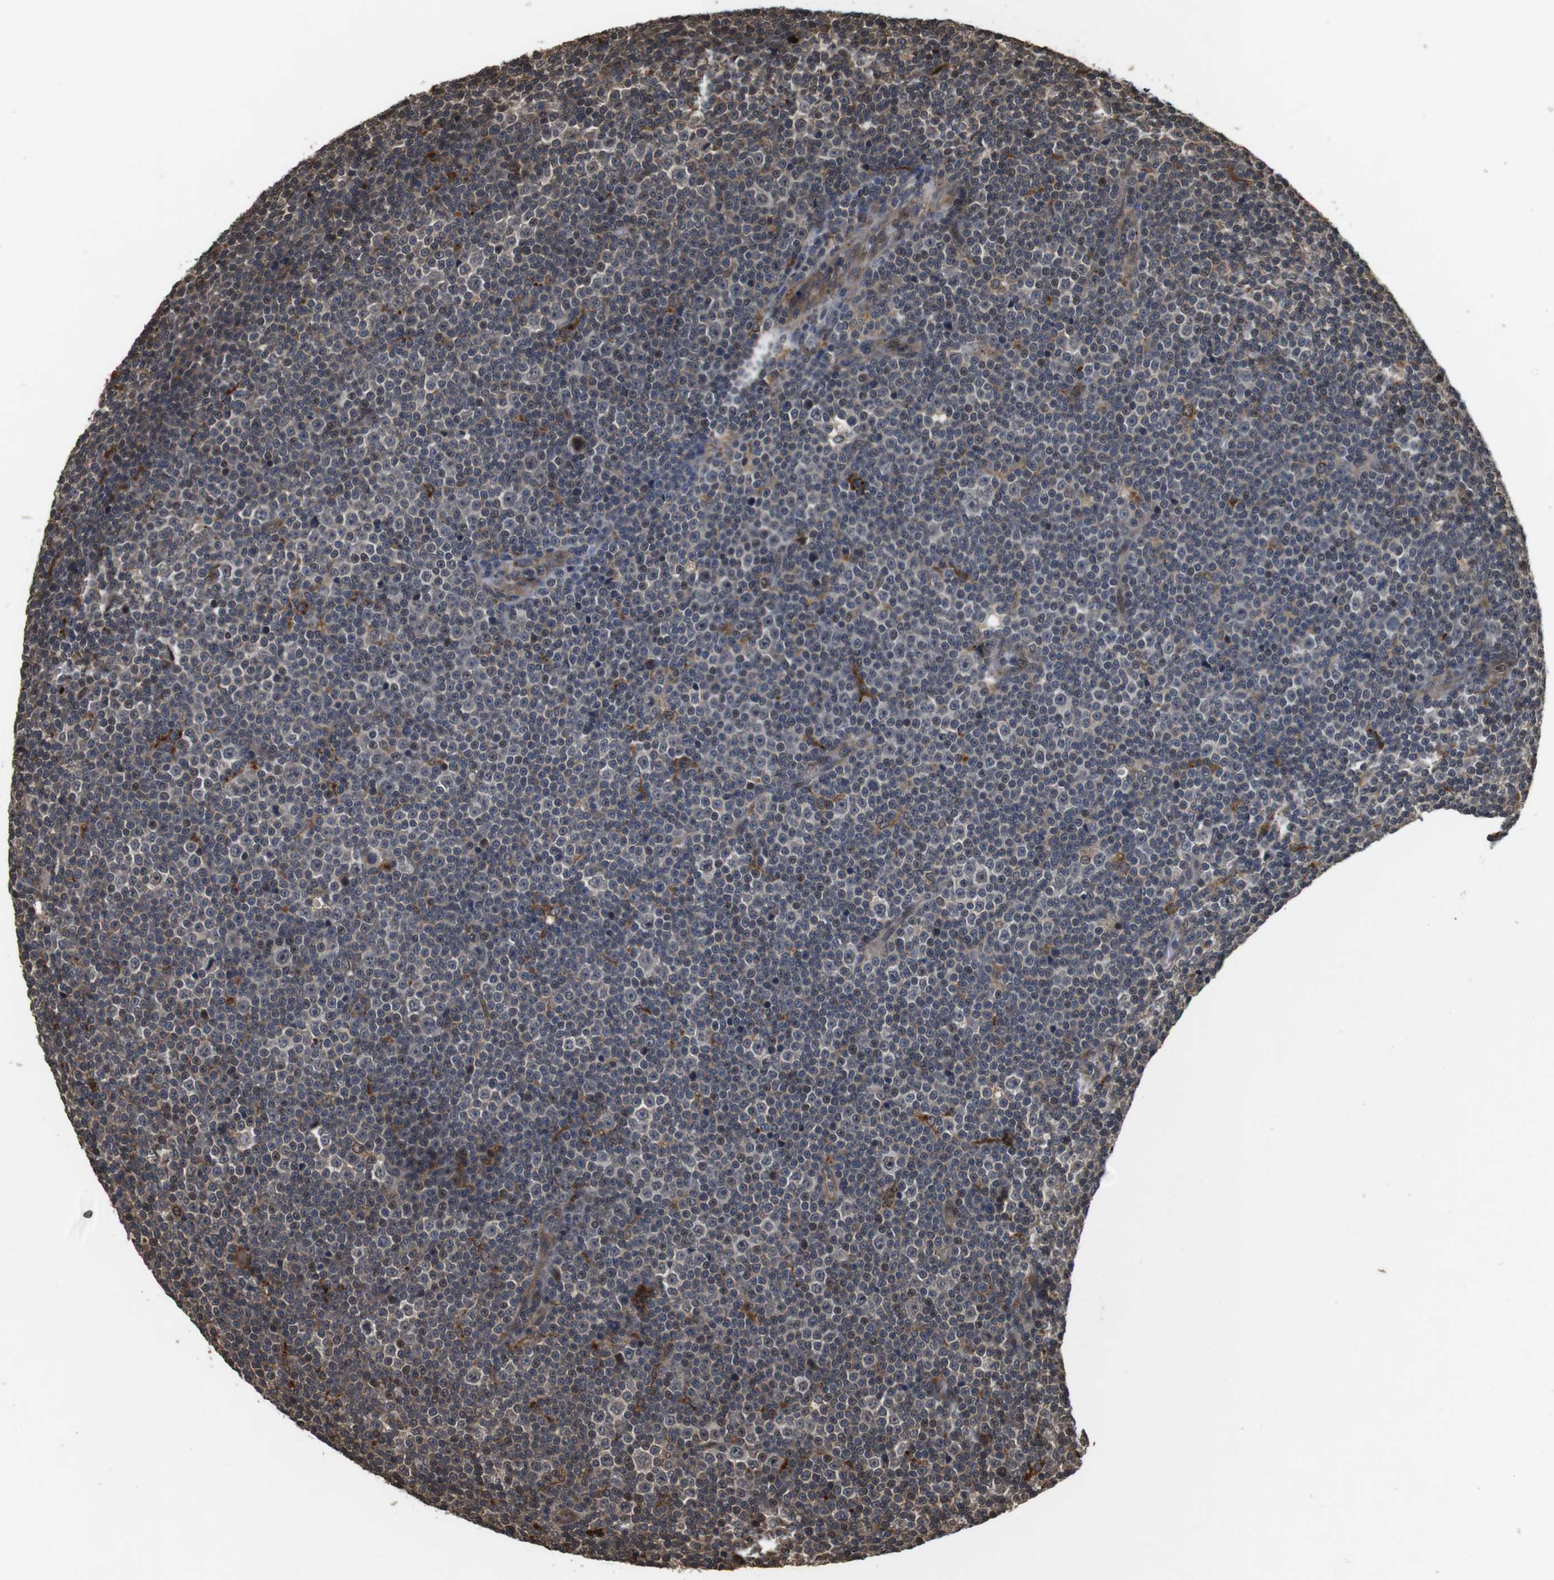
{"staining": {"intensity": "negative", "quantity": "none", "location": "none"}, "tissue": "lymphoma", "cell_type": "Tumor cells", "image_type": "cancer", "snomed": [{"axis": "morphology", "description": "Malignant lymphoma, non-Hodgkin's type, Low grade"}, {"axis": "topography", "description": "Lymph node"}], "caption": "The immunohistochemistry (IHC) image has no significant positivity in tumor cells of malignant lymphoma, non-Hodgkin's type (low-grade) tissue.", "gene": "FZD10", "patient": {"sex": "female", "age": 67}}